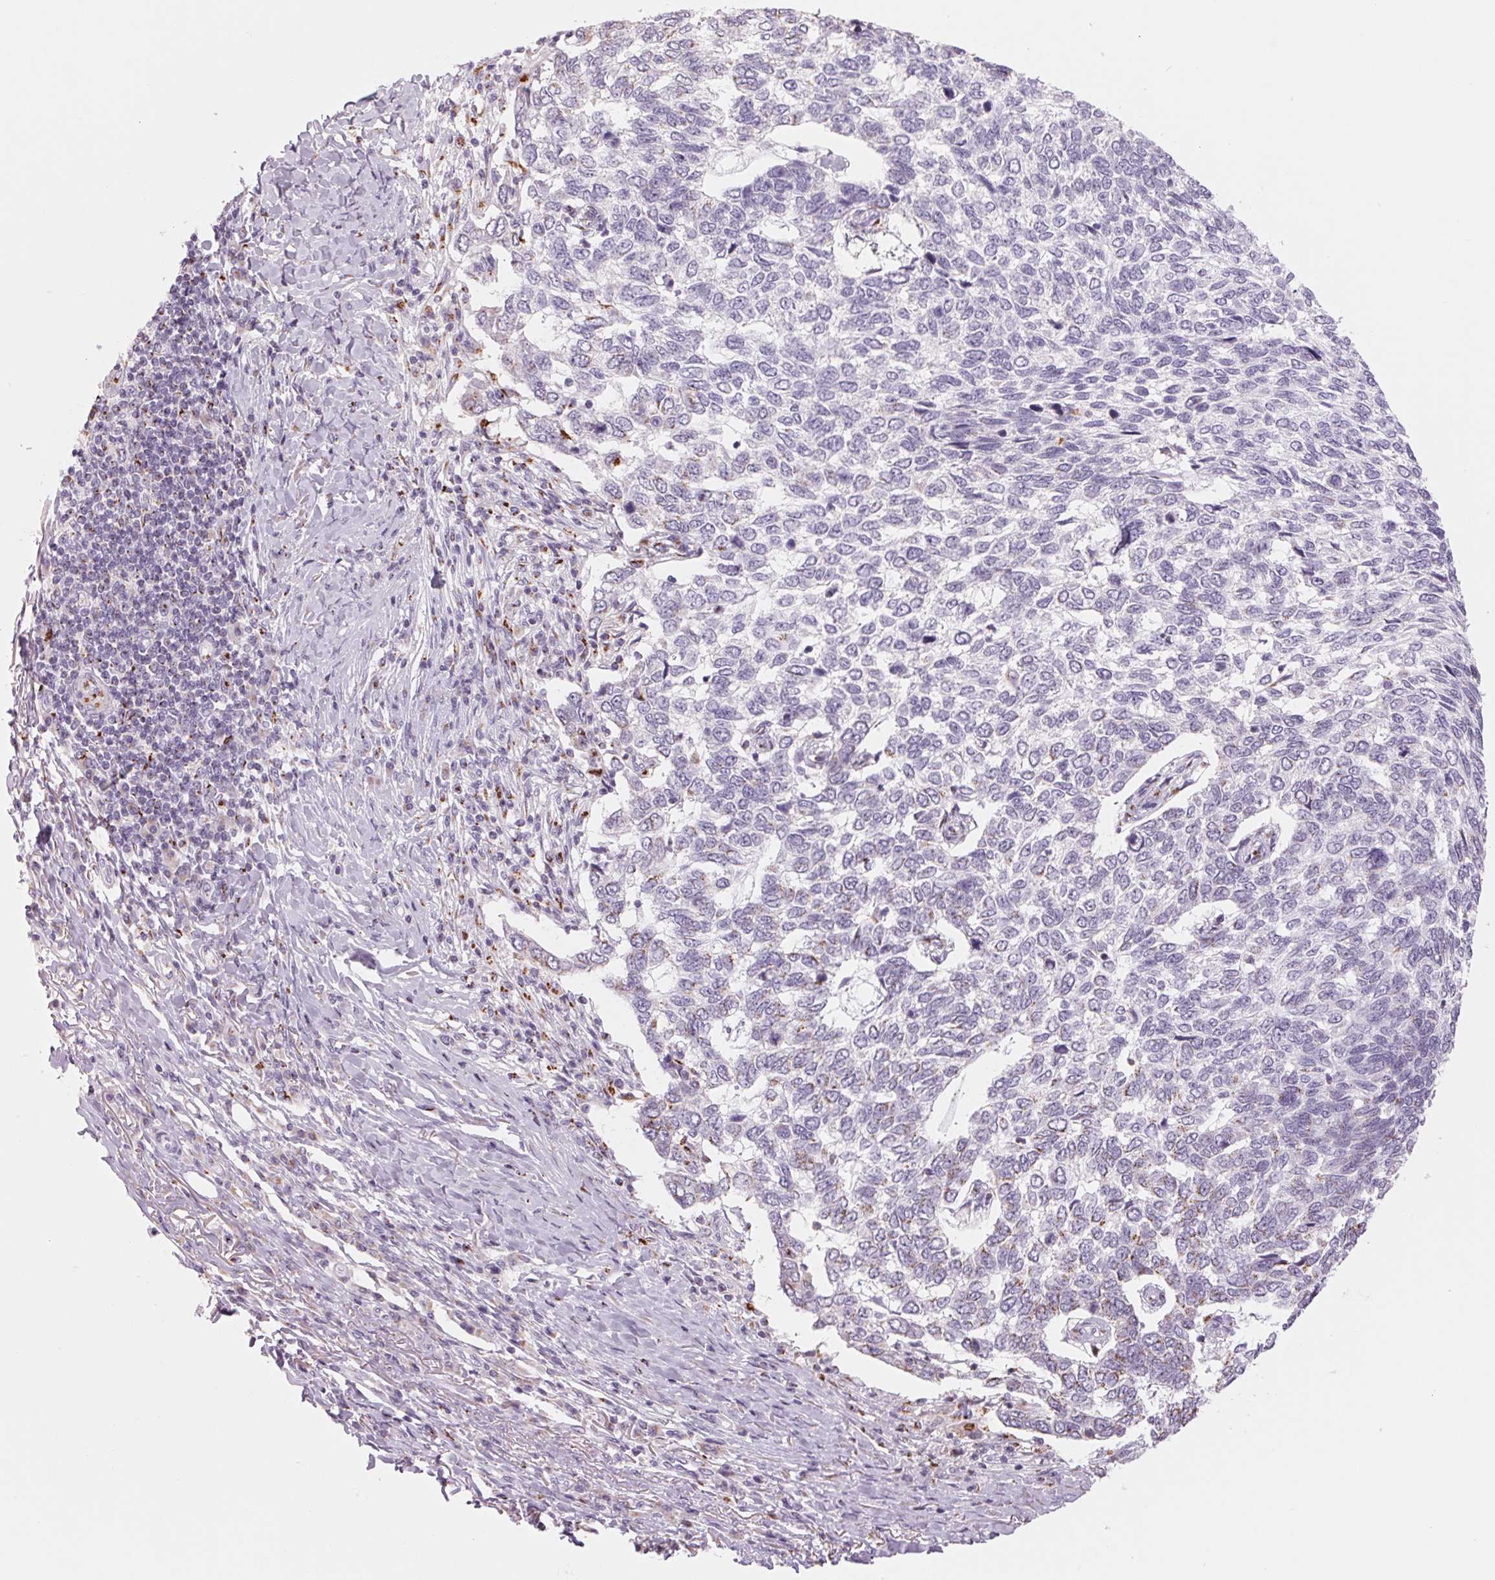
{"staining": {"intensity": "negative", "quantity": "none", "location": "none"}, "tissue": "skin cancer", "cell_type": "Tumor cells", "image_type": "cancer", "snomed": [{"axis": "morphology", "description": "Basal cell carcinoma"}, {"axis": "topography", "description": "Skin"}], "caption": "Protein analysis of skin basal cell carcinoma demonstrates no significant staining in tumor cells.", "gene": "GALNT7", "patient": {"sex": "female", "age": 65}}